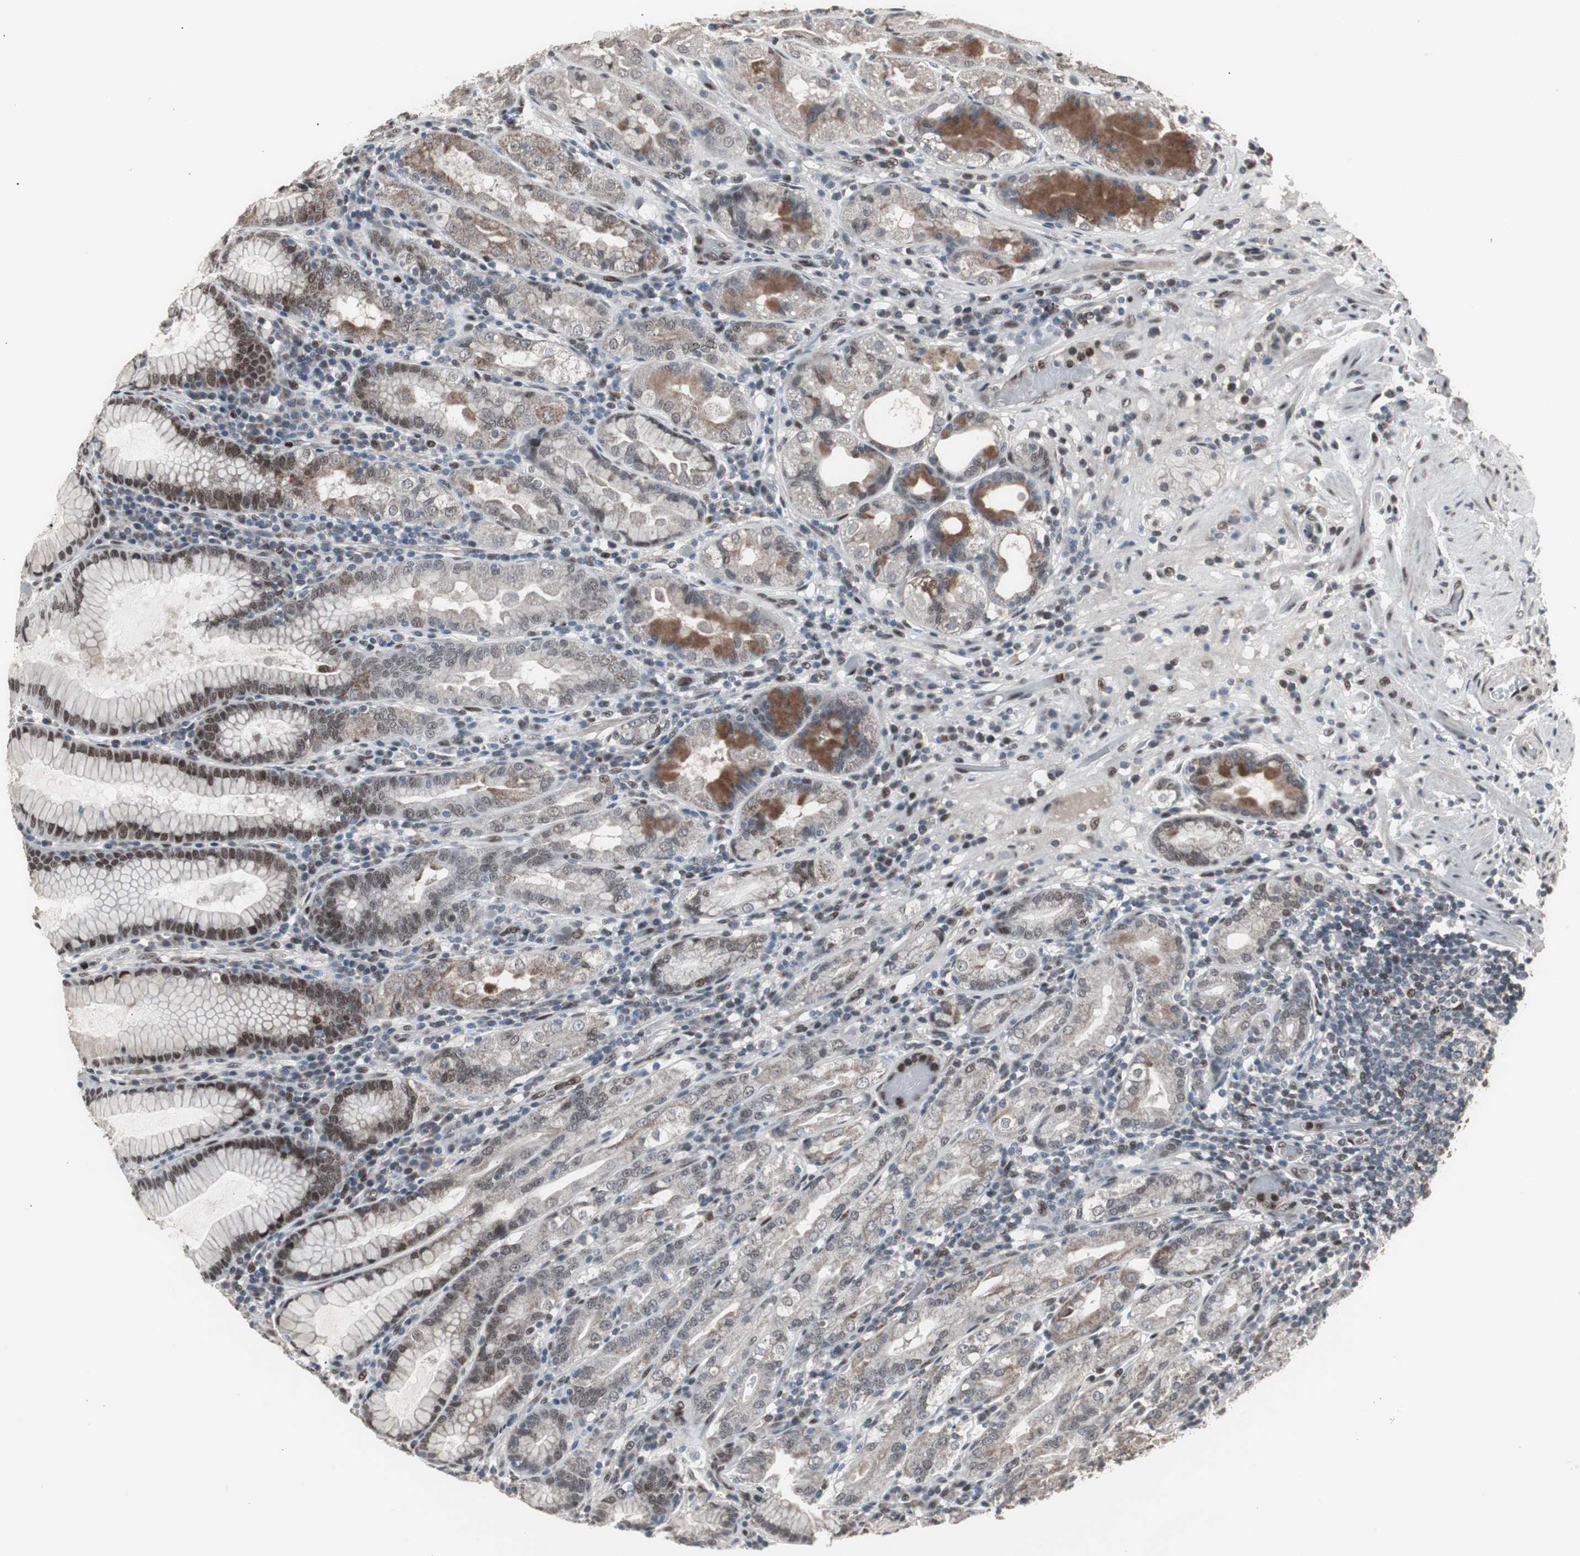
{"staining": {"intensity": "moderate", "quantity": "25%-75%", "location": "cytoplasmic/membranous,nuclear"}, "tissue": "stomach", "cell_type": "Glandular cells", "image_type": "normal", "snomed": [{"axis": "morphology", "description": "Normal tissue, NOS"}, {"axis": "topography", "description": "Stomach, lower"}], "caption": "Immunohistochemical staining of benign stomach exhibits 25%-75% levels of moderate cytoplasmic/membranous,nuclear protein positivity in about 25%-75% of glandular cells.", "gene": "RXRA", "patient": {"sex": "female", "age": 76}}